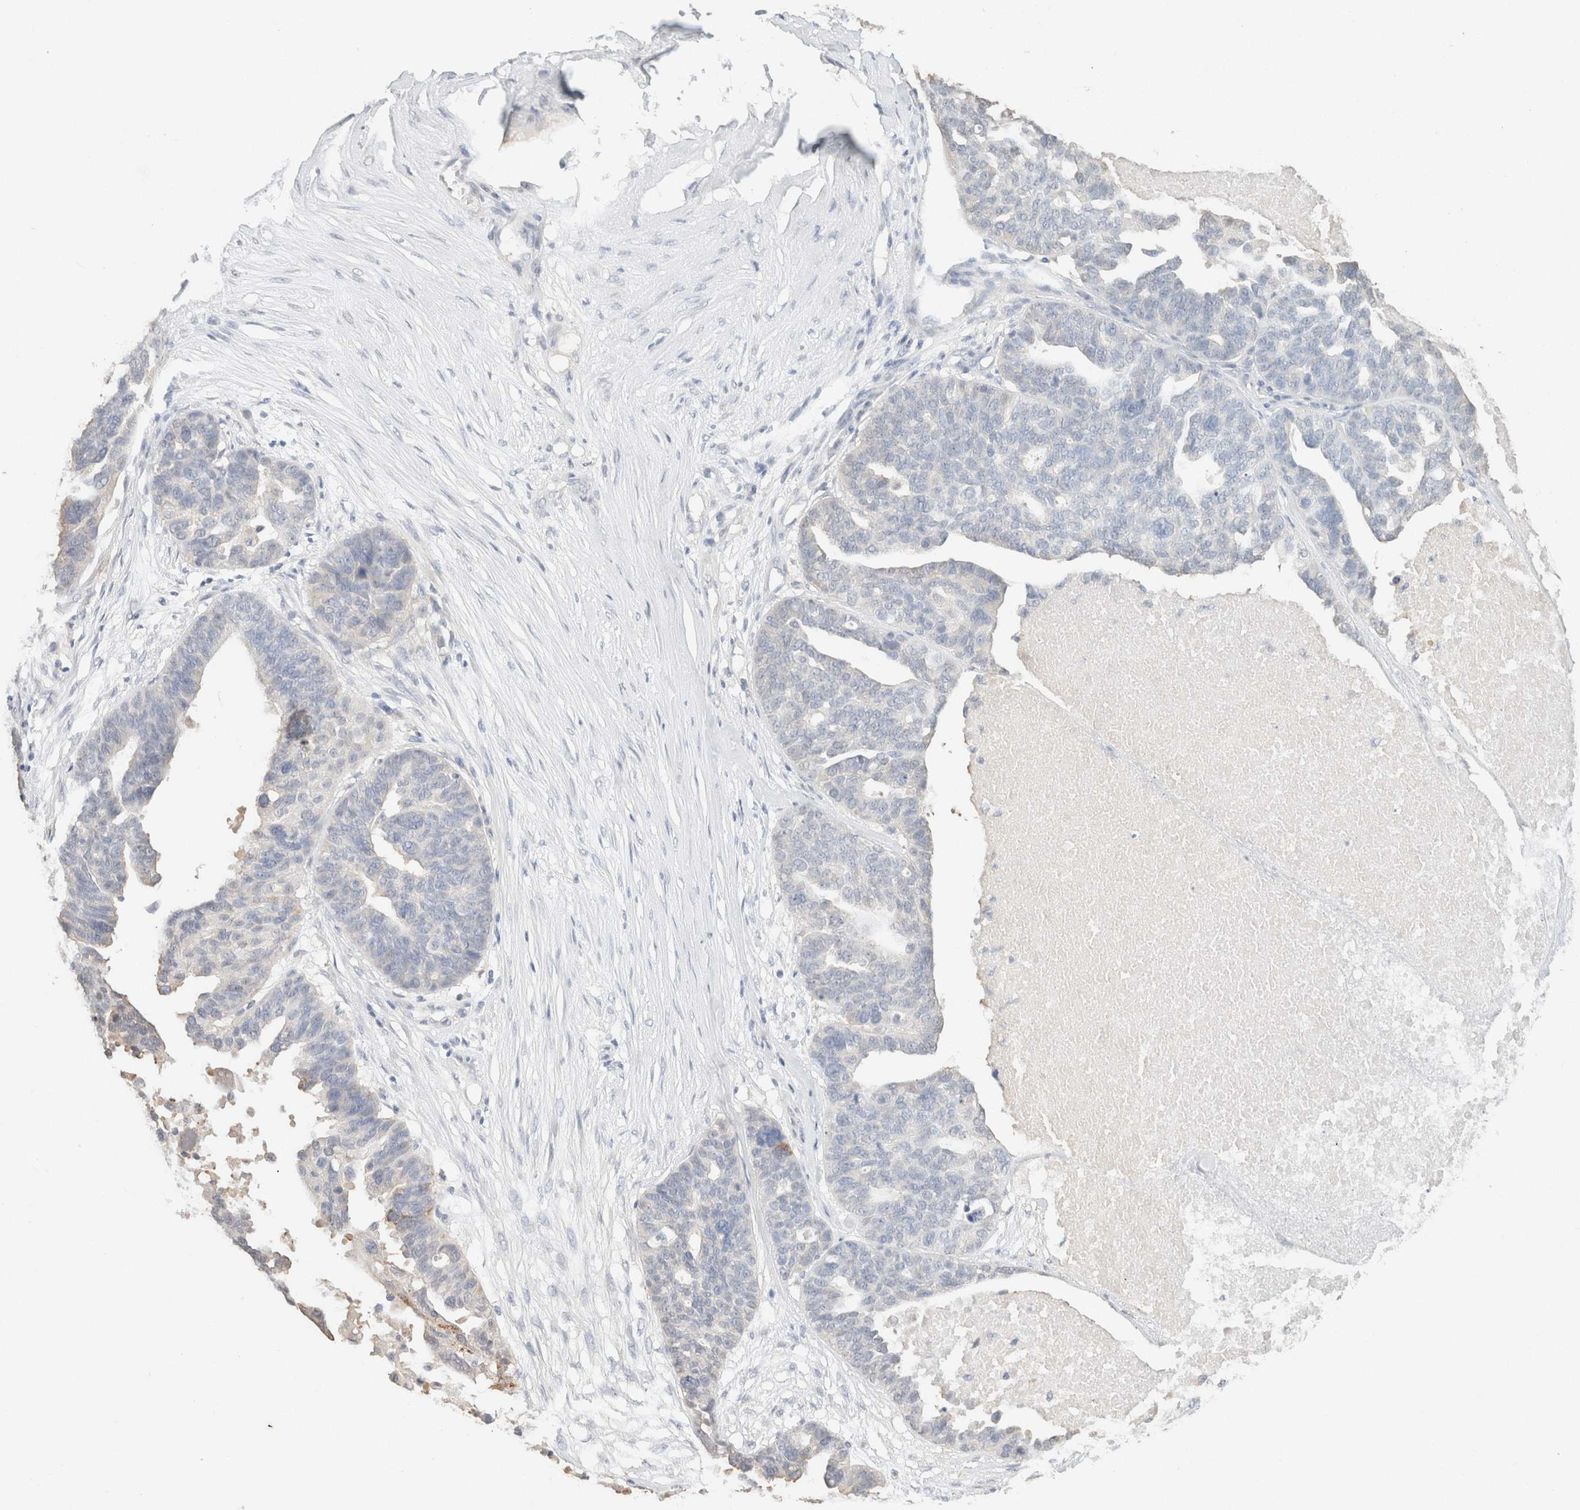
{"staining": {"intensity": "negative", "quantity": "none", "location": "none"}, "tissue": "ovarian cancer", "cell_type": "Tumor cells", "image_type": "cancer", "snomed": [{"axis": "morphology", "description": "Cystadenocarcinoma, serous, NOS"}, {"axis": "topography", "description": "Ovary"}], "caption": "A high-resolution micrograph shows immunohistochemistry (IHC) staining of ovarian serous cystadenocarcinoma, which demonstrates no significant staining in tumor cells.", "gene": "CPA1", "patient": {"sex": "female", "age": 59}}